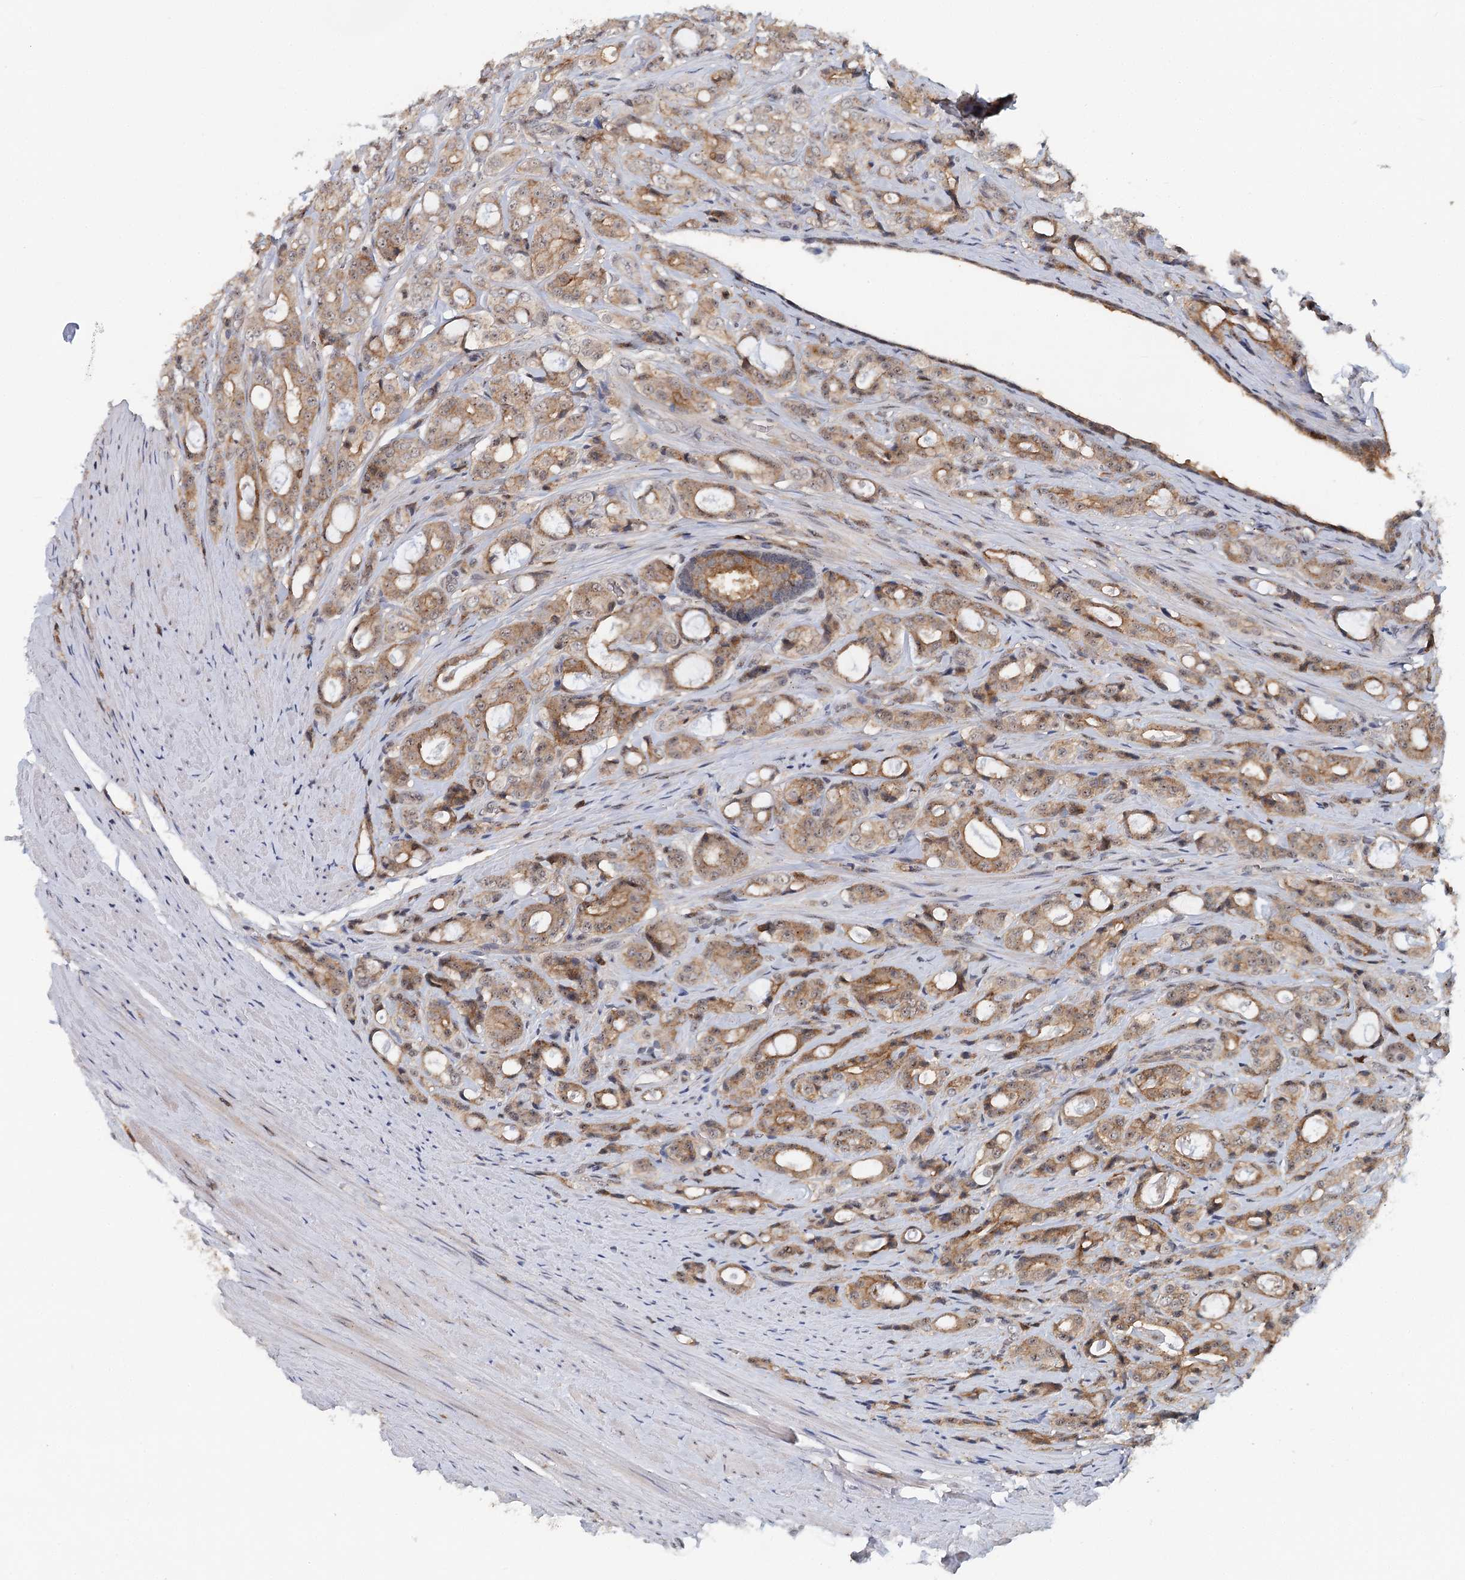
{"staining": {"intensity": "moderate", "quantity": ">75%", "location": "cytoplasmic/membranous,nuclear"}, "tissue": "prostate cancer", "cell_type": "Tumor cells", "image_type": "cancer", "snomed": [{"axis": "morphology", "description": "Adenocarcinoma, High grade"}, {"axis": "topography", "description": "Prostate"}], "caption": "Prostate high-grade adenocarcinoma was stained to show a protein in brown. There is medium levels of moderate cytoplasmic/membranous and nuclear staining in approximately >75% of tumor cells. Using DAB (3,3'-diaminobenzidine) (brown) and hematoxylin (blue) stains, captured at high magnification using brightfield microscopy.", "gene": "CDC42SE2", "patient": {"sex": "male", "age": 63}}